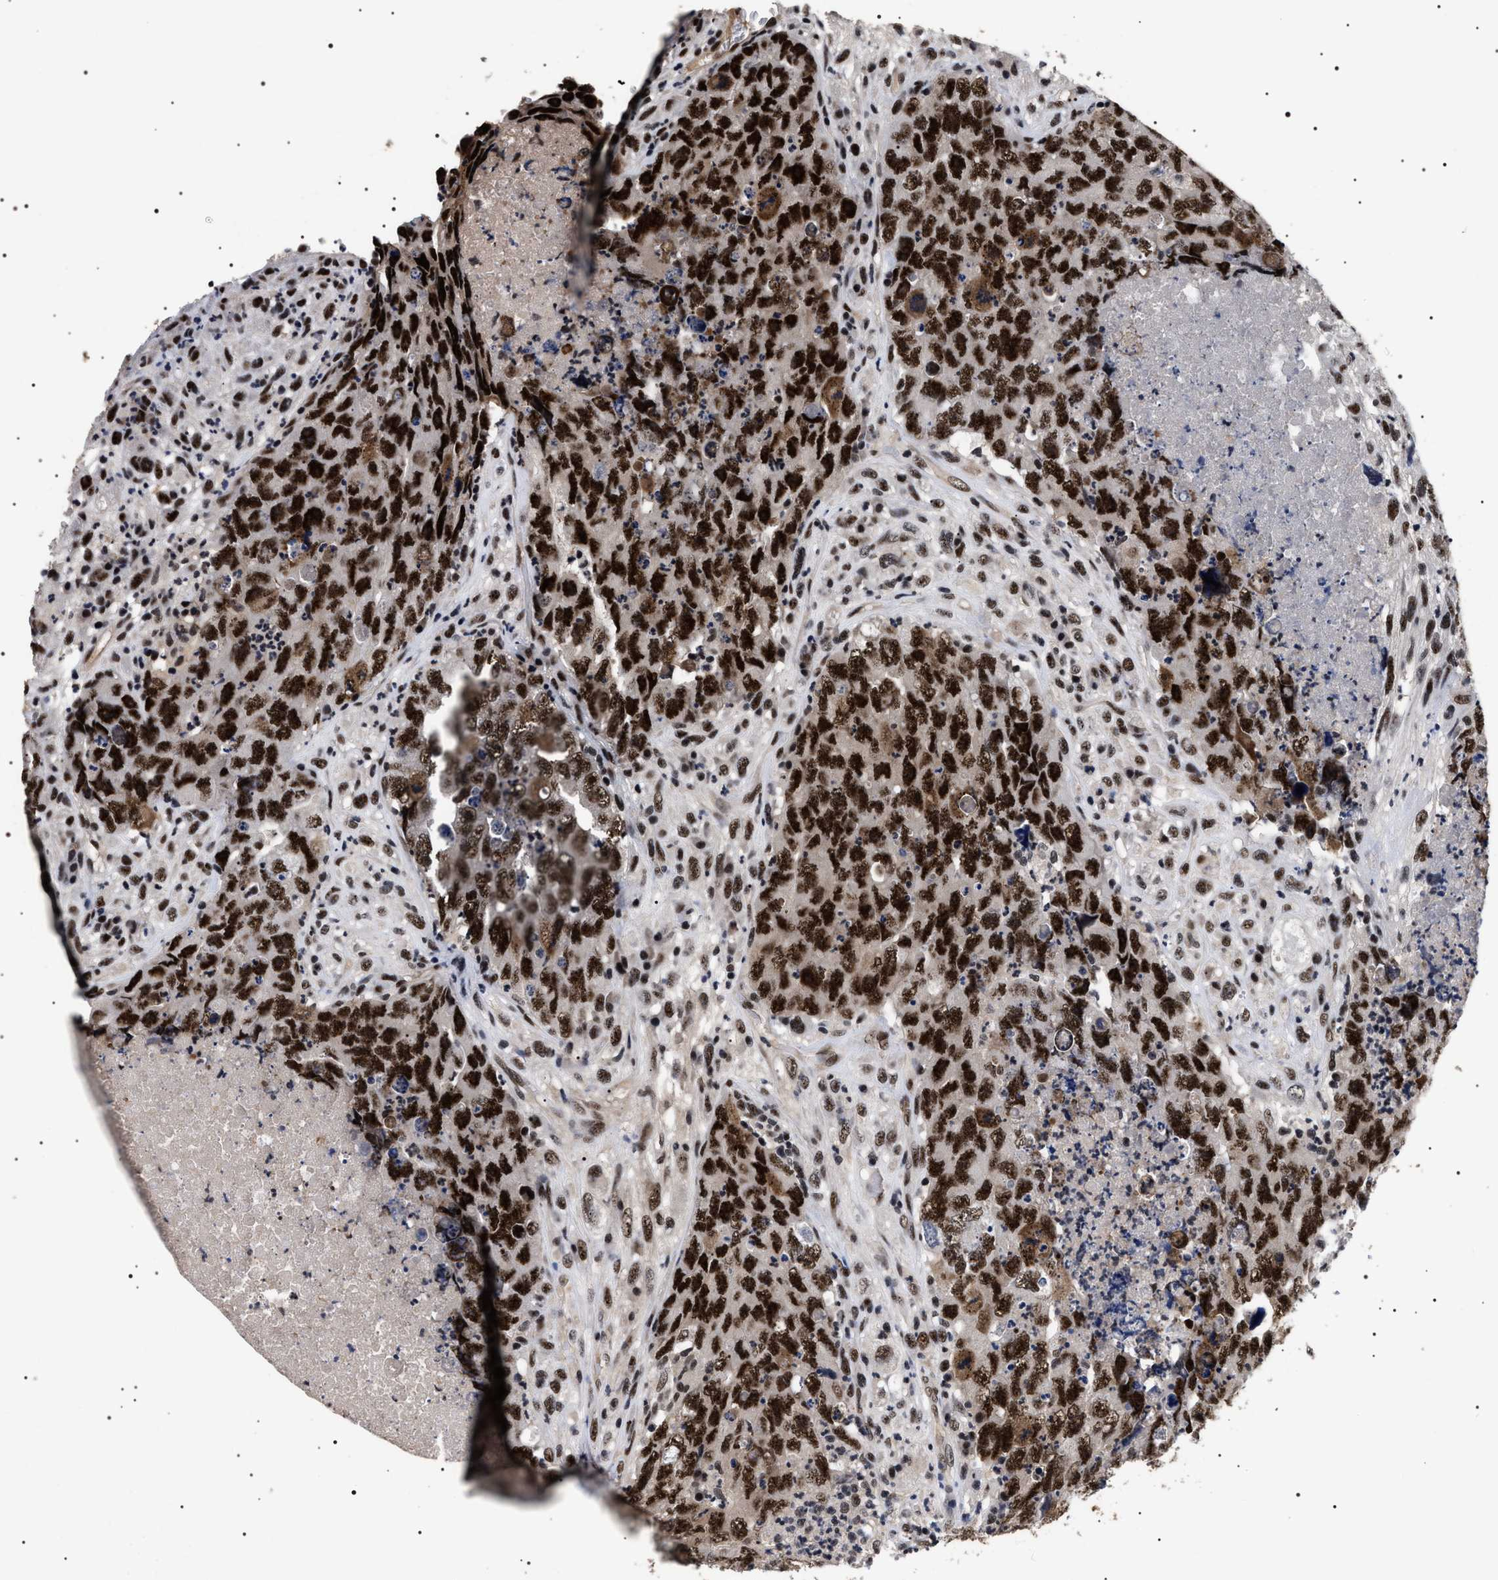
{"staining": {"intensity": "strong", "quantity": ">75%", "location": "nuclear"}, "tissue": "testis cancer", "cell_type": "Tumor cells", "image_type": "cancer", "snomed": [{"axis": "morphology", "description": "Carcinoma, Embryonal, NOS"}, {"axis": "topography", "description": "Testis"}], "caption": "This image demonstrates IHC staining of testis cancer, with high strong nuclear positivity in about >75% of tumor cells.", "gene": "CAAP1", "patient": {"sex": "male", "age": 32}}